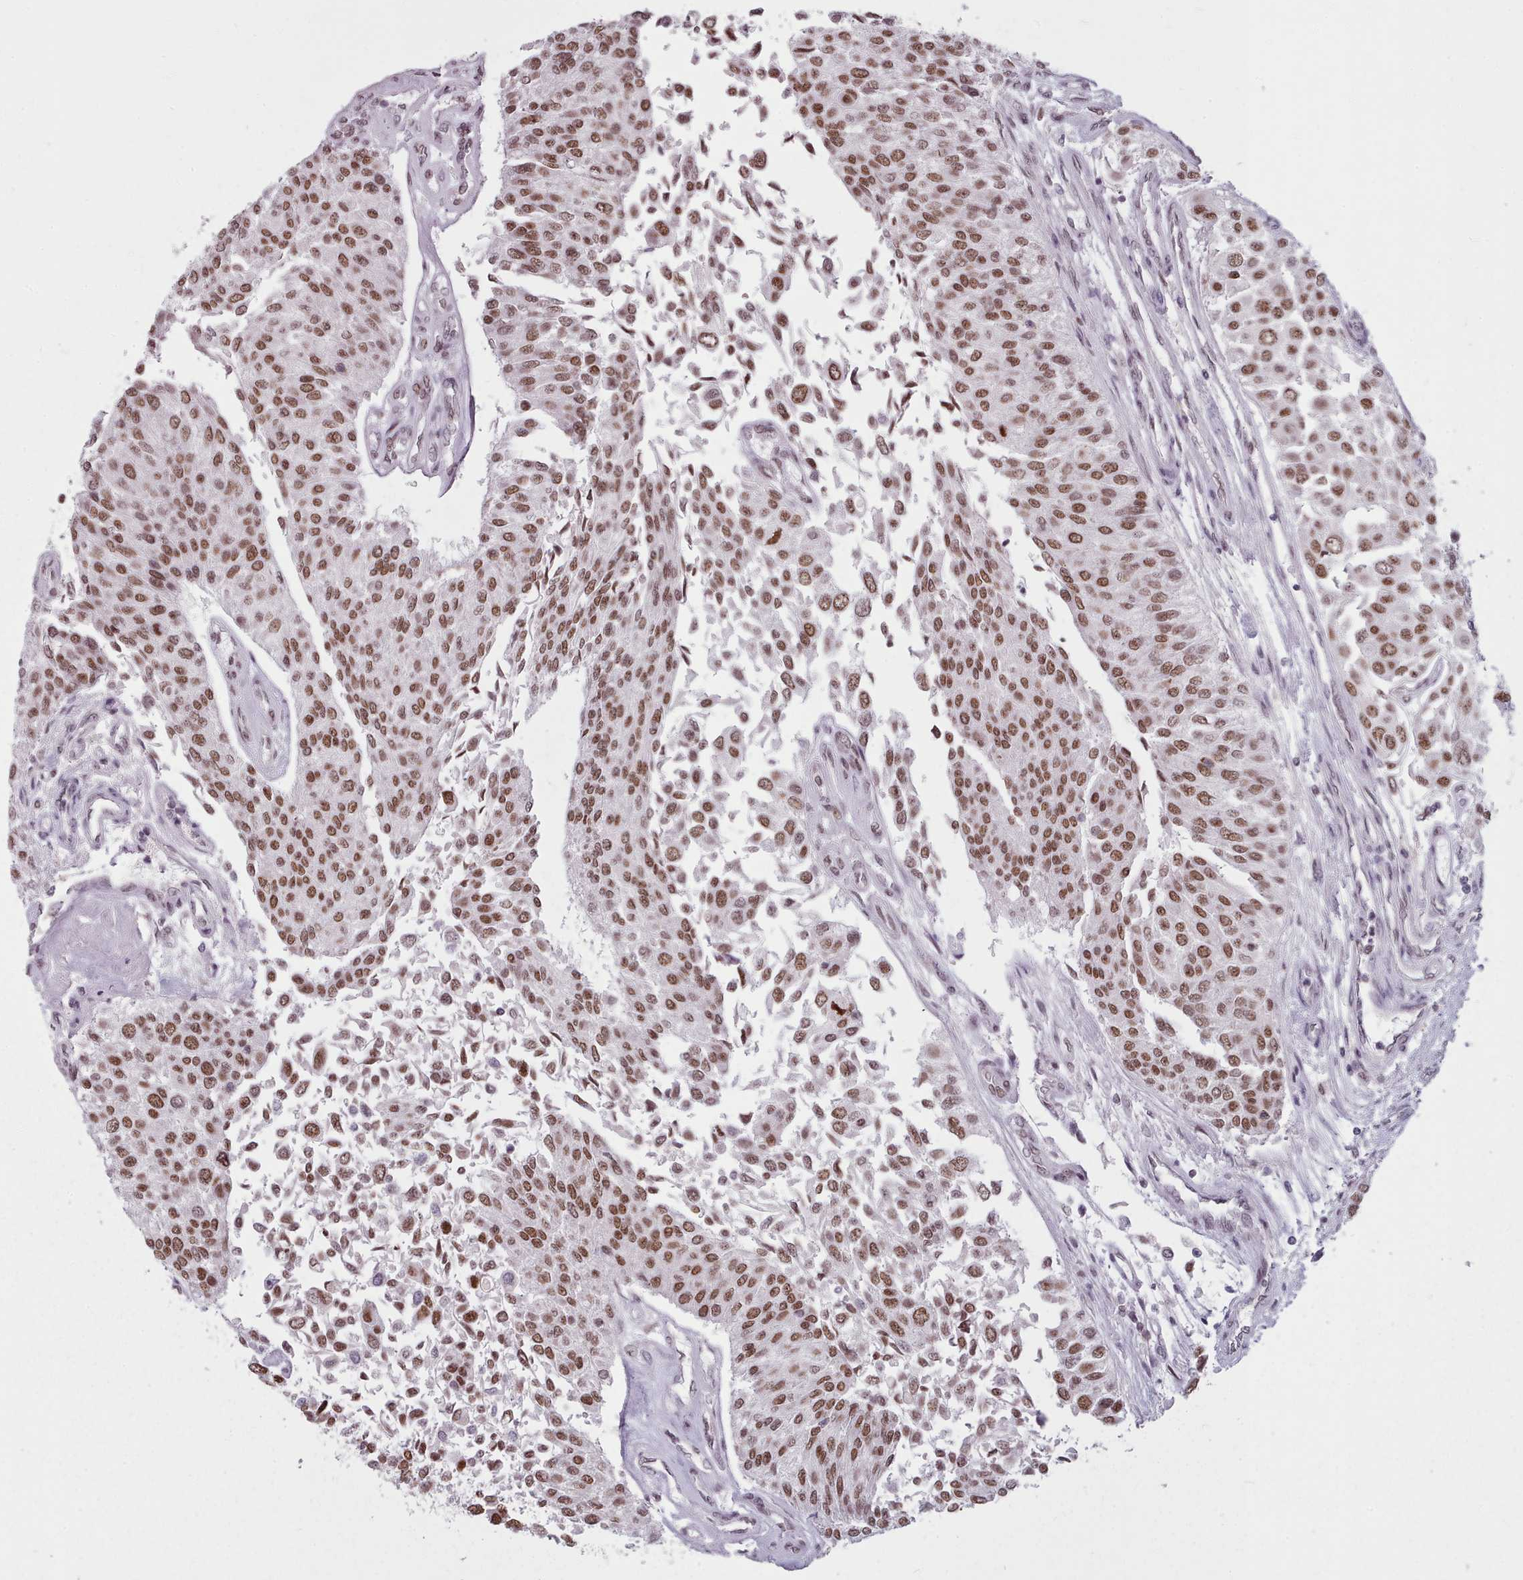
{"staining": {"intensity": "moderate", "quantity": ">75%", "location": "nuclear"}, "tissue": "urothelial cancer", "cell_type": "Tumor cells", "image_type": "cancer", "snomed": [{"axis": "morphology", "description": "Urothelial carcinoma, NOS"}, {"axis": "topography", "description": "Urinary bladder"}], "caption": "Immunohistochemical staining of human transitional cell carcinoma exhibits medium levels of moderate nuclear protein positivity in about >75% of tumor cells. The staining is performed using DAB (3,3'-diaminobenzidine) brown chromogen to label protein expression. The nuclei are counter-stained blue using hematoxylin.", "gene": "SRRM1", "patient": {"sex": "male", "age": 55}}